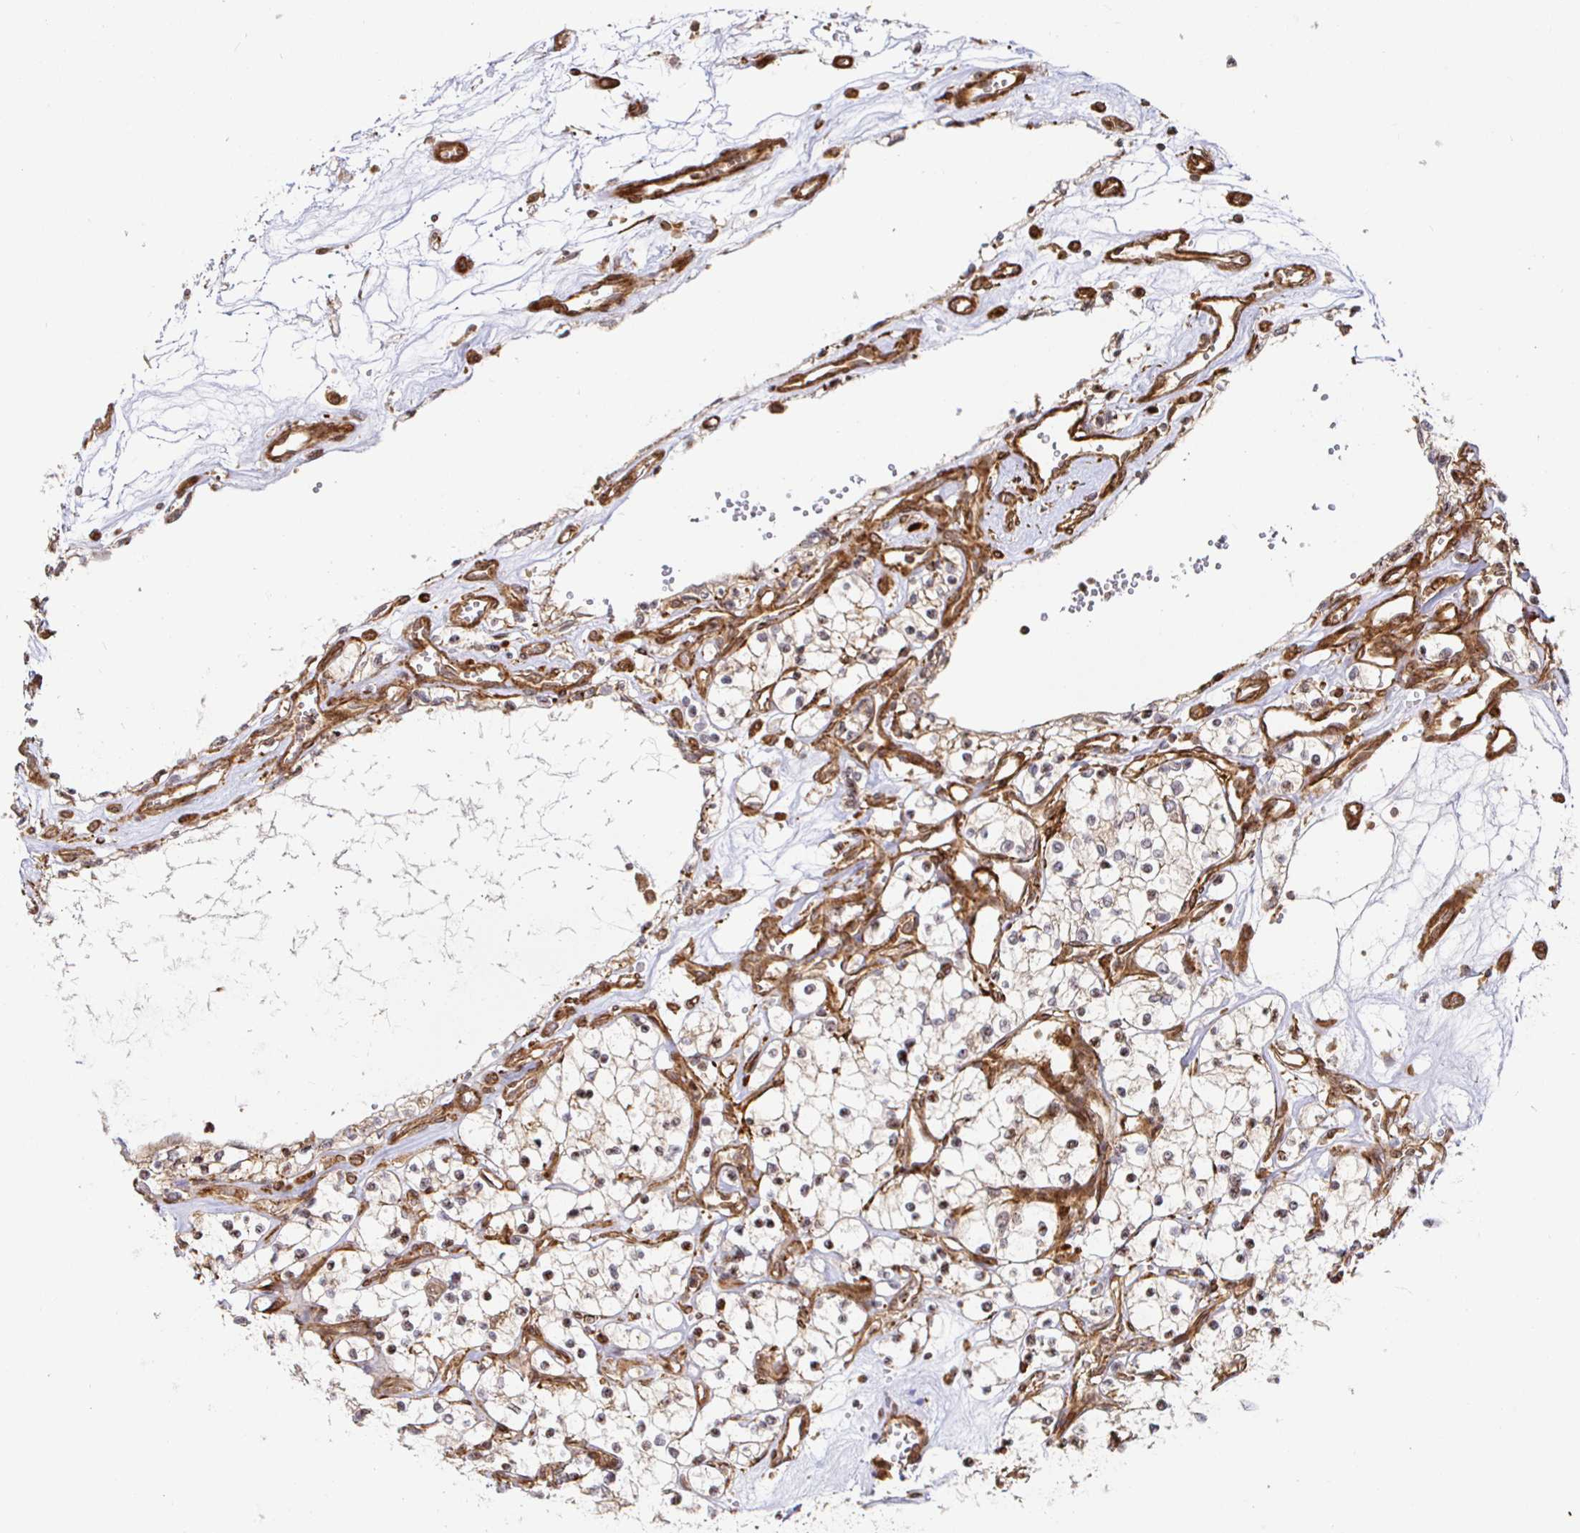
{"staining": {"intensity": "weak", "quantity": "<25%", "location": "cytoplasmic/membranous"}, "tissue": "renal cancer", "cell_type": "Tumor cells", "image_type": "cancer", "snomed": [{"axis": "morphology", "description": "Adenocarcinoma, NOS"}, {"axis": "topography", "description": "Kidney"}], "caption": "High power microscopy image of an immunohistochemistry photomicrograph of renal adenocarcinoma, revealing no significant staining in tumor cells. Brightfield microscopy of immunohistochemistry (IHC) stained with DAB (brown) and hematoxylin (blue), captured at high magnification.", "gene": "STRAP", "patient": {"sex": "female", "age": 69}}